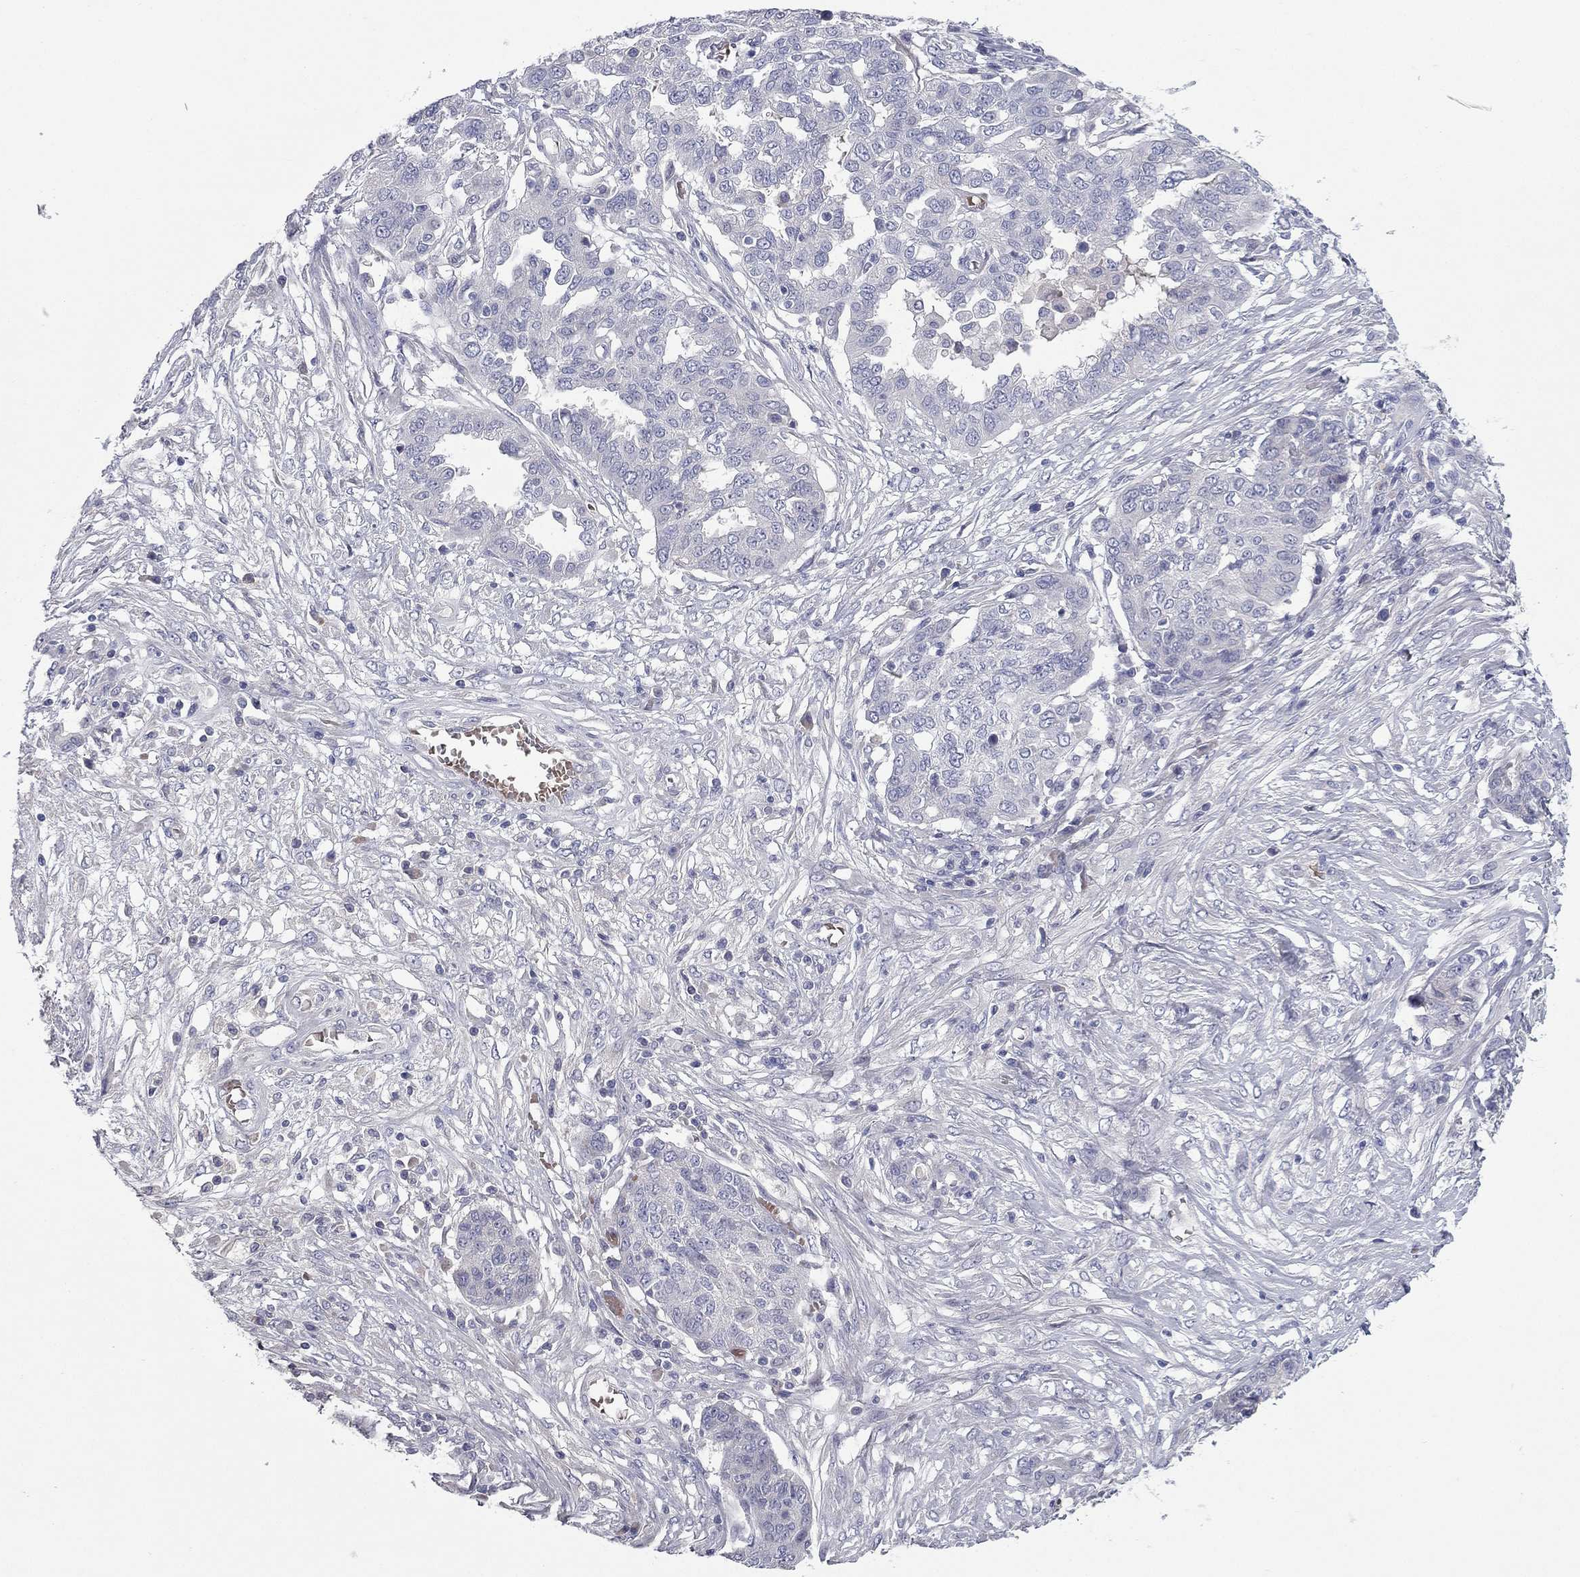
{"staining": {"intensity": "negative", "quantity": "none", "location": "none"}, "tissue": "ovarian cancer", "cell_type": "Tumor cells", "image_type": "cancer", "snomed": [{"axis": "morphology", "description": "Cystadenocarcinoma, serous, NOS"}, {"axis": "topography", "description": "Ovary"}], "caption": "Tumor cells are negative for brown protein staining in ovarian cancer. Nuclei are stained in blue.", "gene": "UNC119B", "patient": {"sex": "female", "age": 67}}